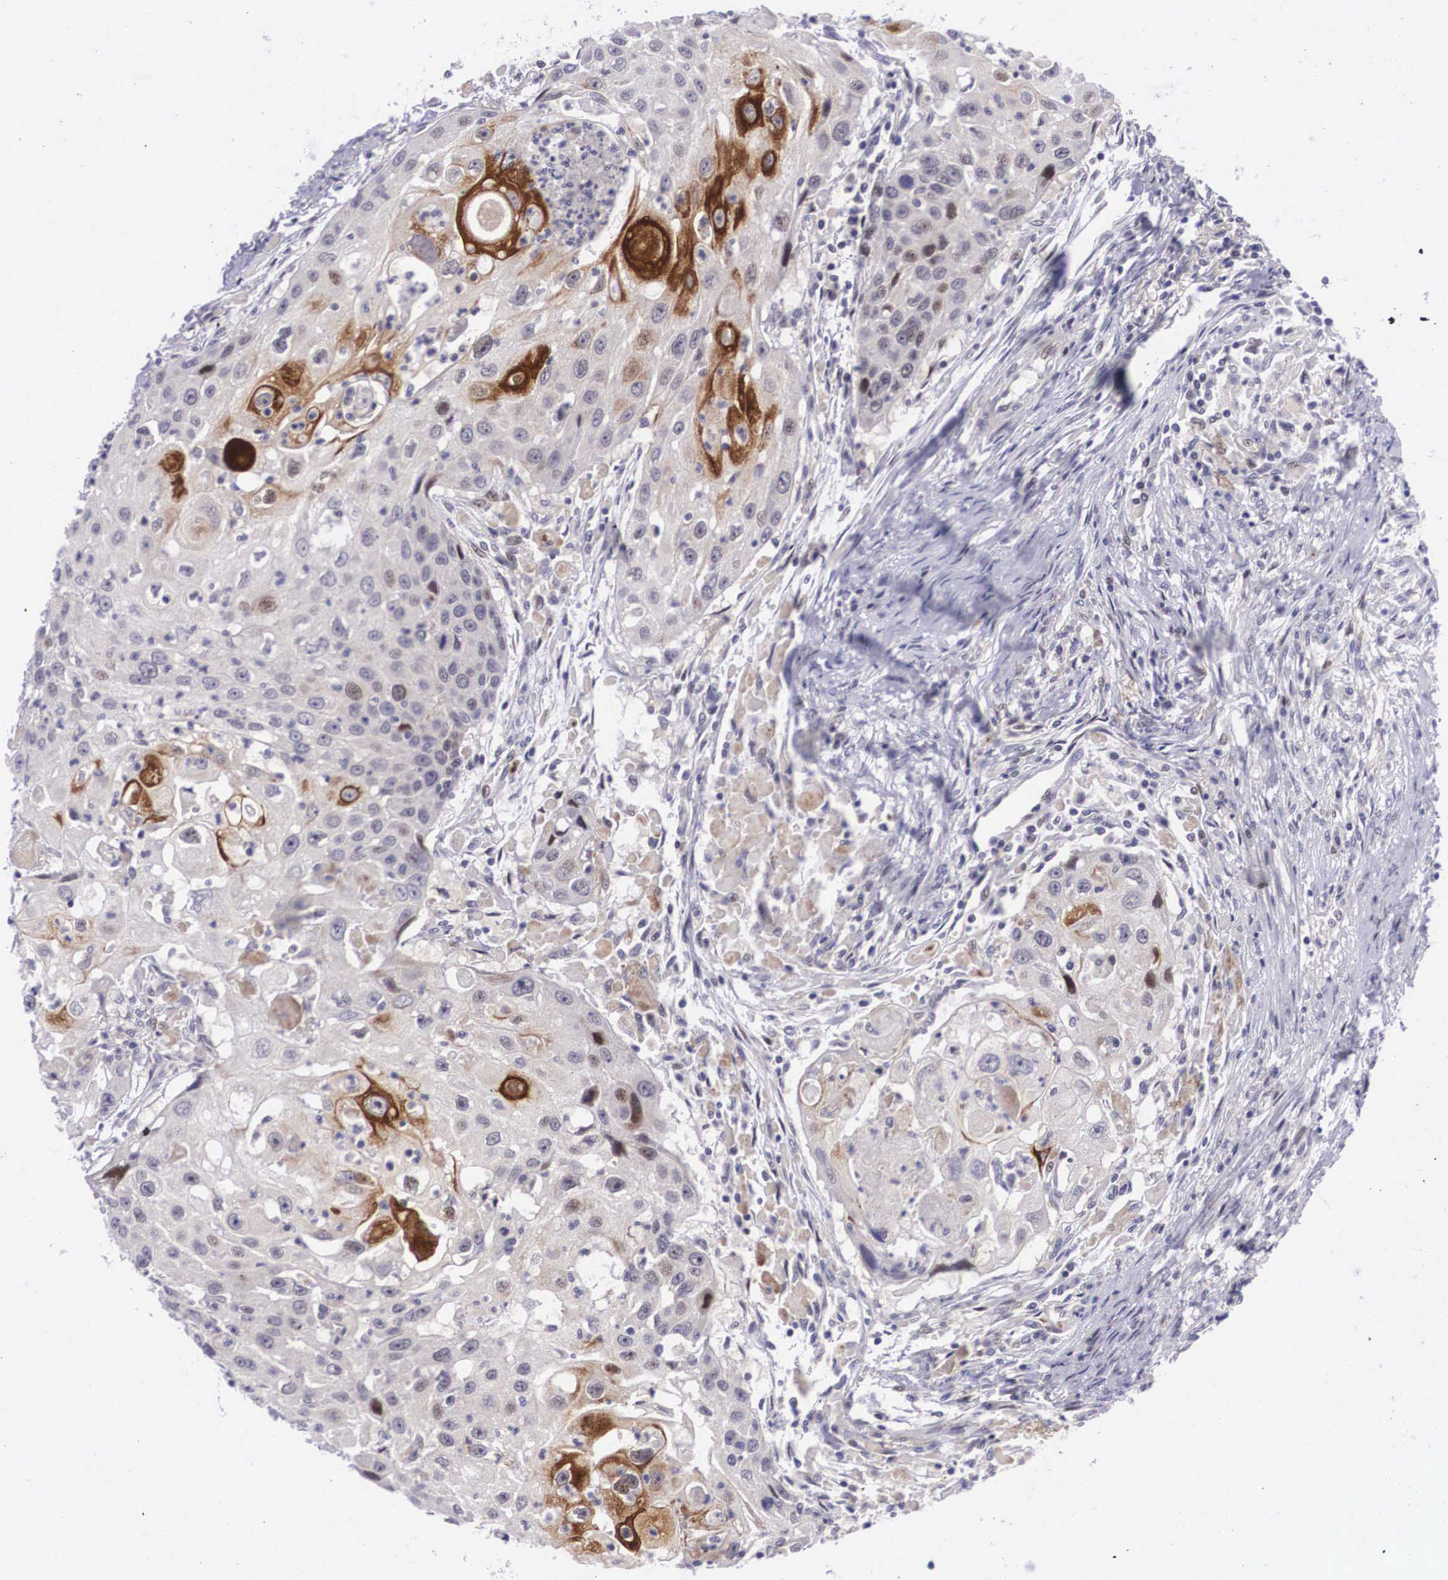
{"staining": {"intensity": "strong", "quantity": "<25%", "location": "cytoplasmic/membranous"}, "tissue": "head and neck cancer", "cell_type": "Tumor cells", "image_type": "cancer", "snomed": [{"axis": "morphology", "description": "Squamous cell carcinoma, NOS"}, {"axis": "topography", "description": "Head-Neck"}], "caption": "Immunohistochemistry staining of head and neck cancer (squamous cell carcinoma), which demonstrates medium levels of strong cytoplasmic/membranous staining in approximately <25% of tumor cells indicating strong cytoplasmic/membranous protein staining. The staining was performed using DAB (brown) for protein detection and nuclei were counterstained in hematoxylin (blue).", "gene": "EMID1", "patient": {"sex": "male", "age": 64}}